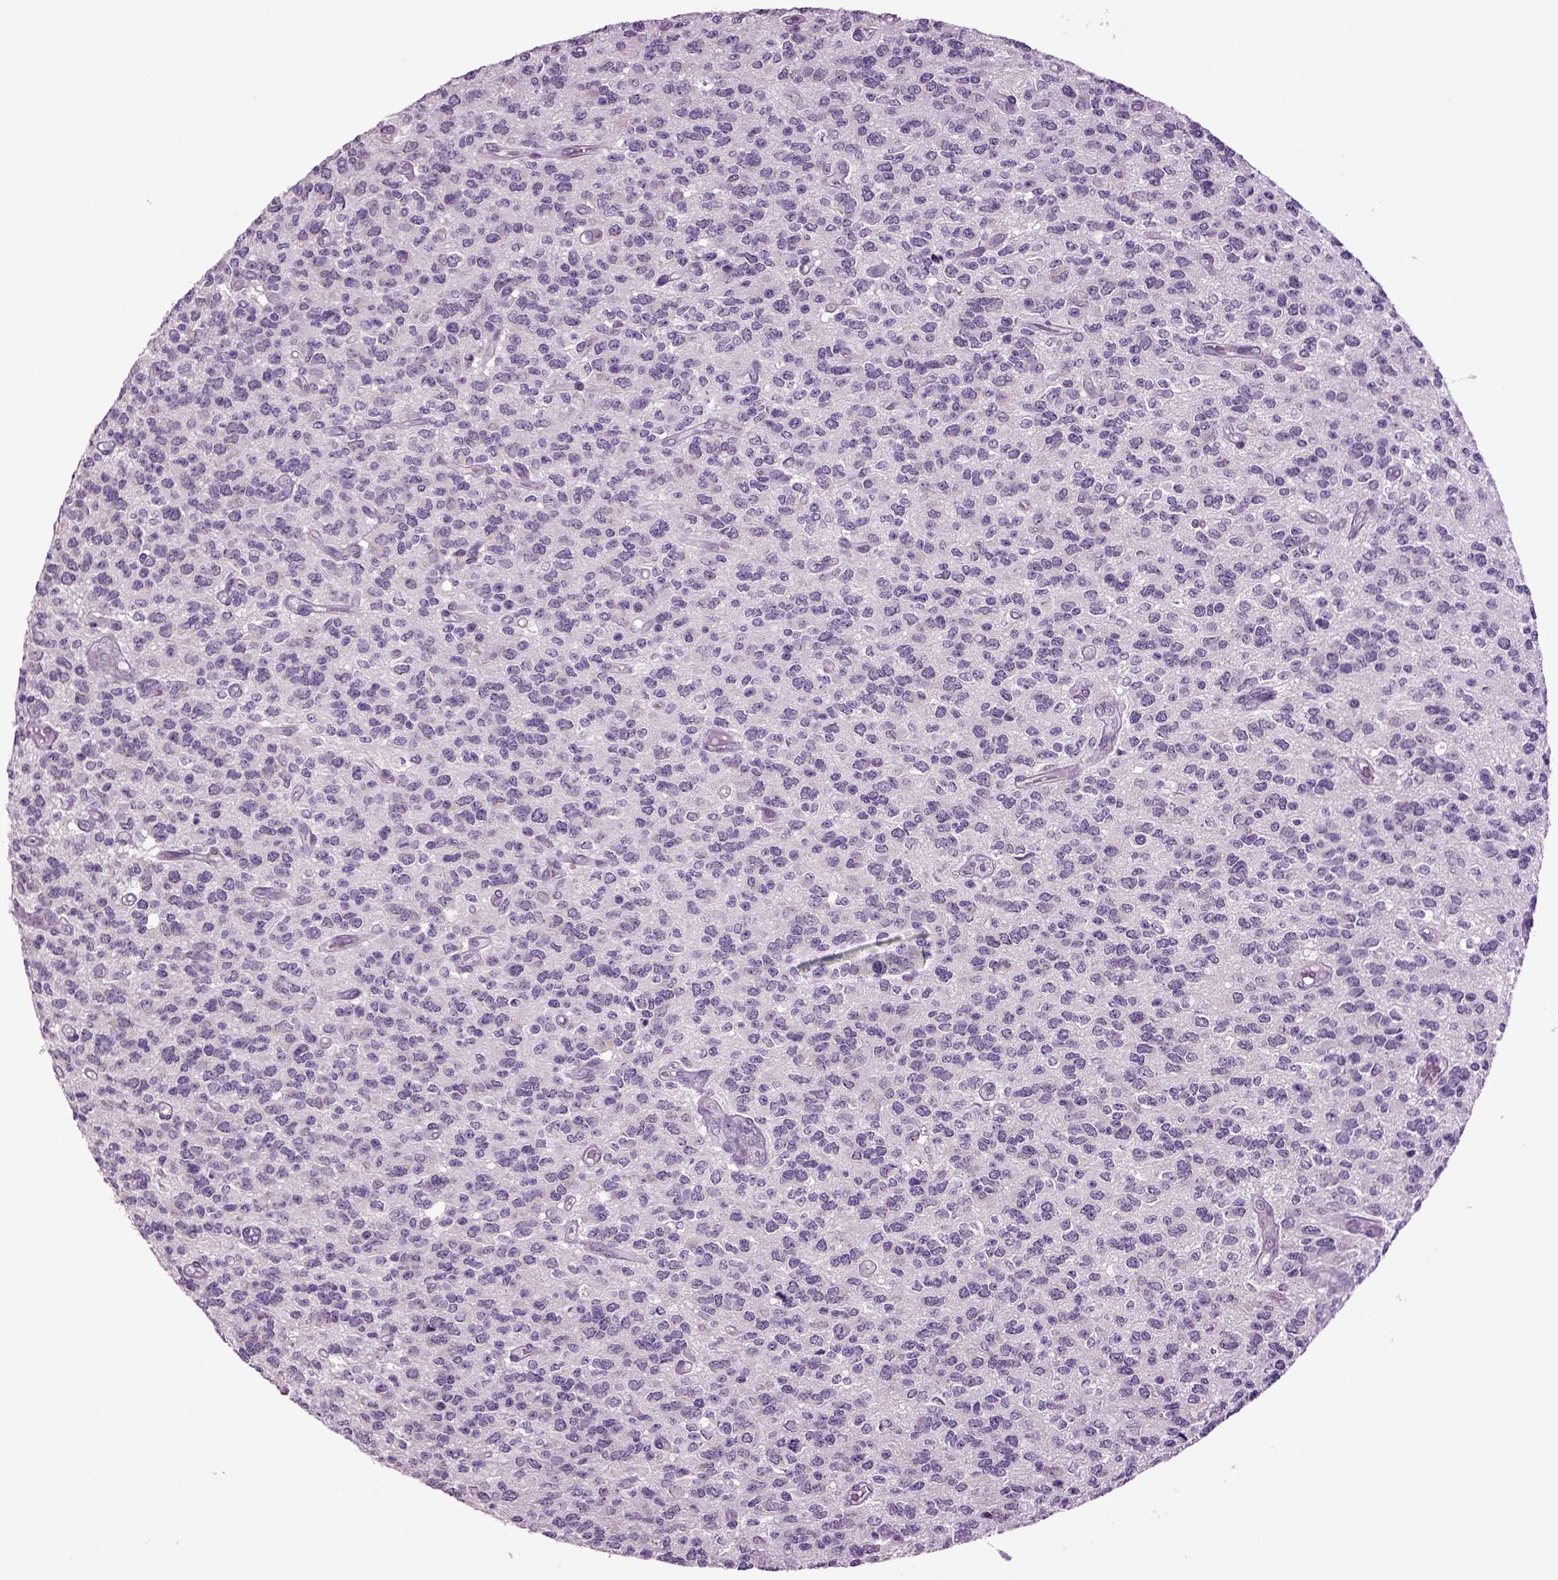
{"staining": {"intensity": "negative", "quantity": "none", "location": "none"}, "tissue": "glioma", "cell_type": "Tumor cells", "image_type": "cancer", "snomed": [{"axis": "morphology", "description": "Glioma, malignant, Low grade"}, {"axis": "topography", "description": "Brain"}], "caption": "Immunohistochemistry image of malignant low-grade glioma stained for a protein (brown), which exhibits no expression in tumor cells.", "gene": "PLCH2", "patient": {"sex": "female", "age": 45}}